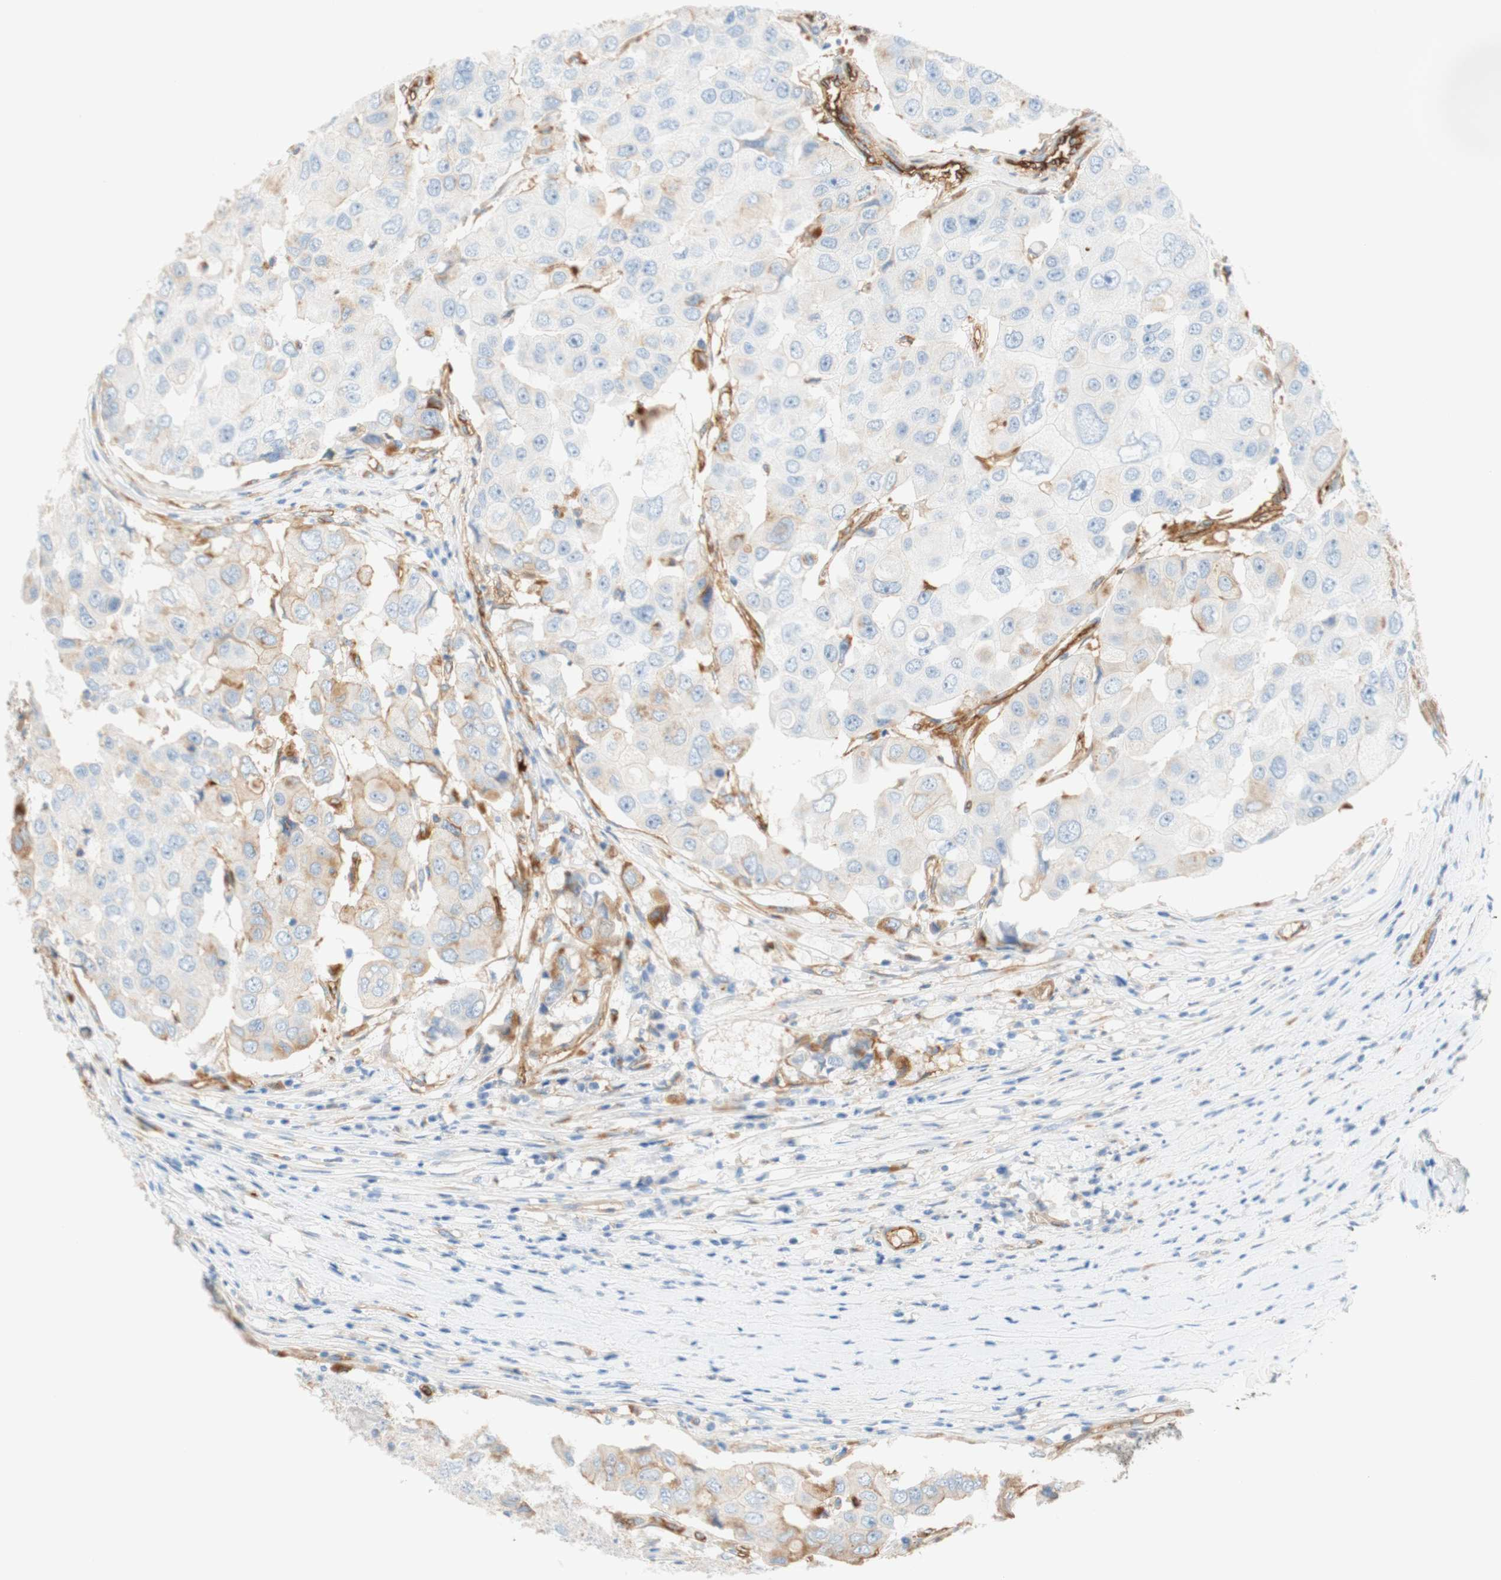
{"staining": {"intensity": "weak", "quantity": "<25%", "location": "cytoplasmic/membranous"}, "tissue": "breast cancer", "cell_type": "Tumor cells", "image_type": "cancer", "snomed": [{"axis": "morphology", "description": "Duct carcinoma"}, {"axis": "topography", "description": "Breast"}], "caption": "IHC of human breast cancer exhibits no positivity in tumor cells.", "gene": "STOM", "patient": {"sex": "female", "age": 27}}